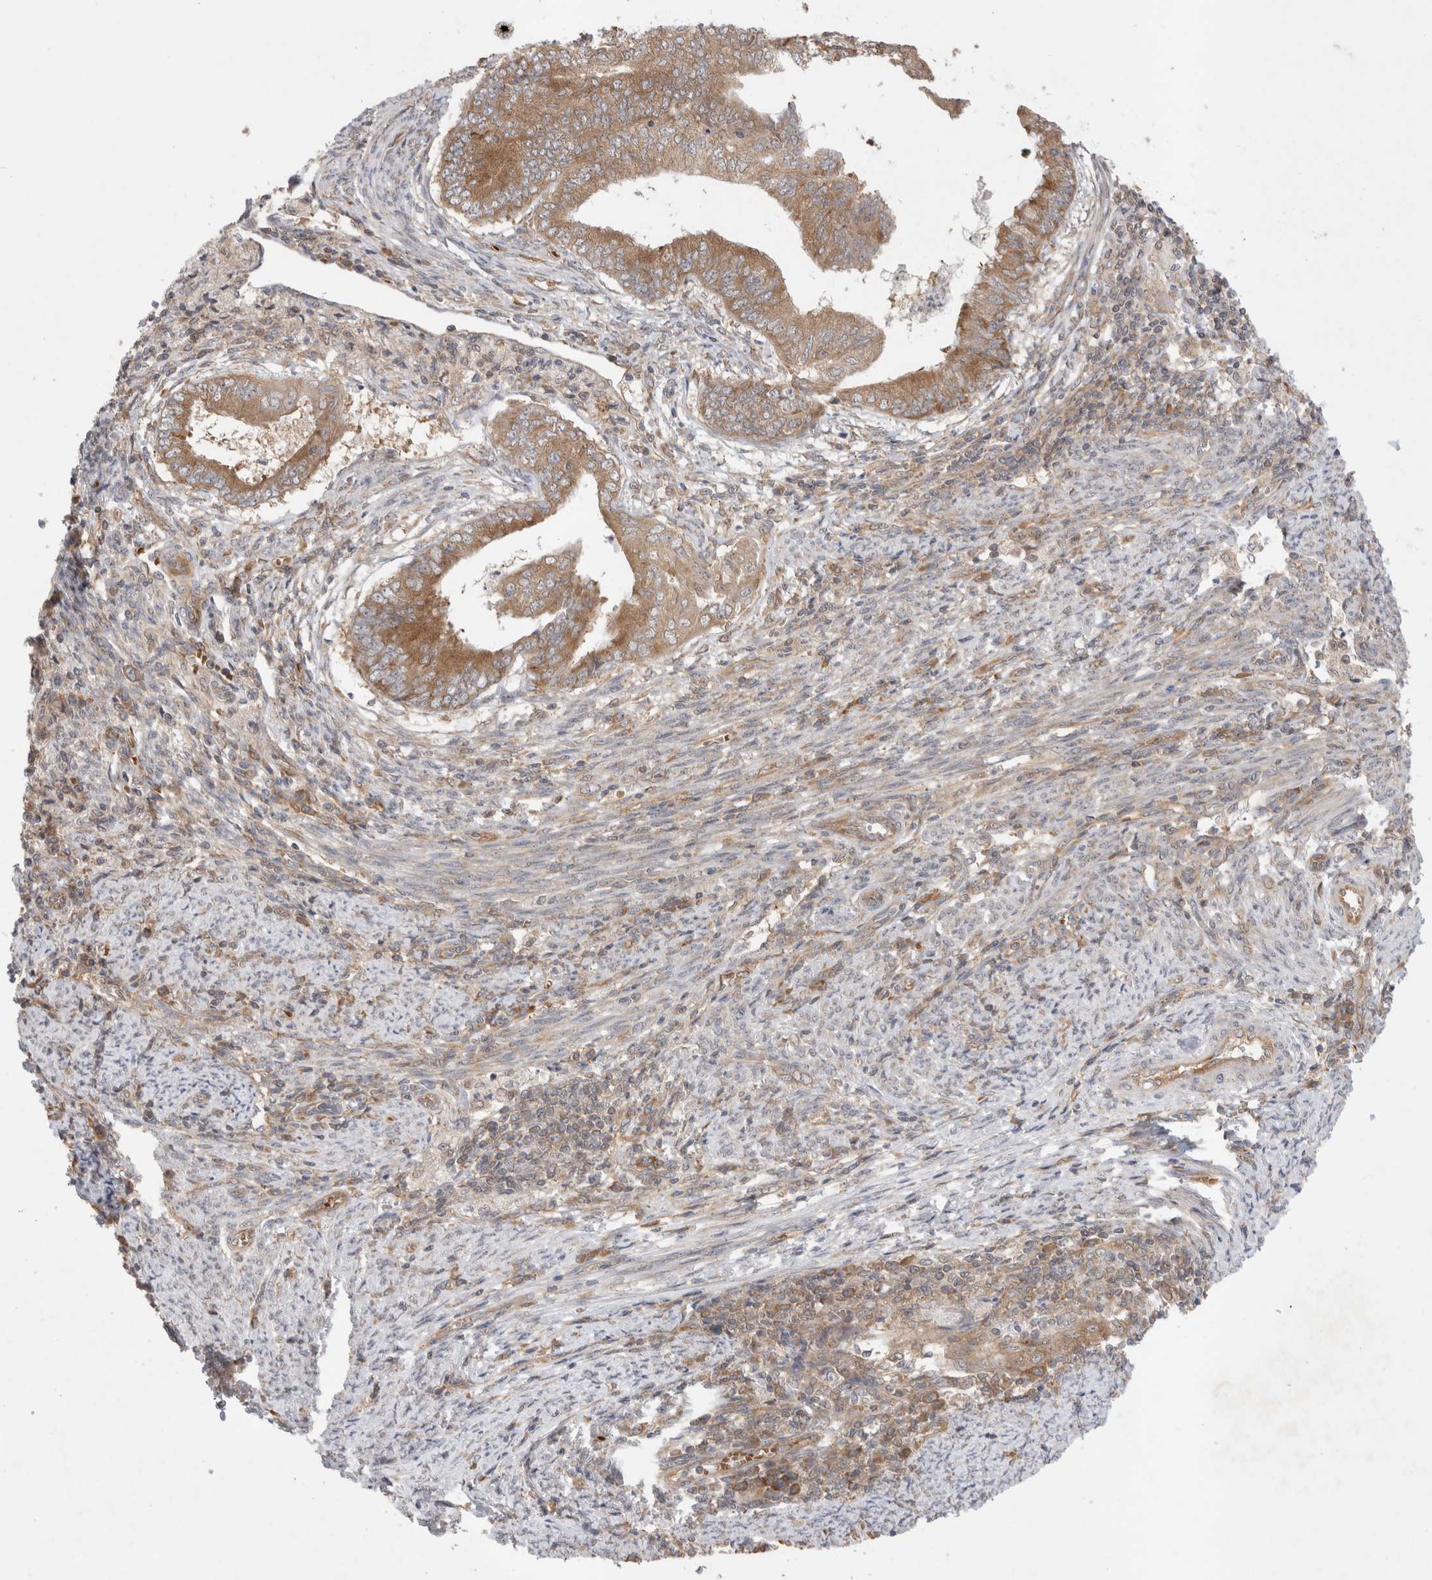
{"staining": {"intensity": "moderate", "quantity": ">75%", "location": "cytoplasmic/membranous"}, "tissue": "endometrial cancer", "cell_type": "Tumor cells", "image_type": "cancer", "snomed": [{"axis": "morphology", "description": "Polyp, NOS"}, {"axis": "morphology", "description": "Adenocarcinoma, NOS"}, {"axis": "morphology", "description": "Adenoma, NOS"}, {"axis": "topography", "description": "Endometrium"}], "caption": "Tumor cells show medium levels of moderate cytoplasmic/membranous positivity in about >75% of cells in human endometrial cancer. The protein is stained brown, and the nuclei are stained in blue (DAB IHC with brightfield microscopy, high magnification).", "gene": "EIF3E", "patient": {"sex": "female", "age": 79}}